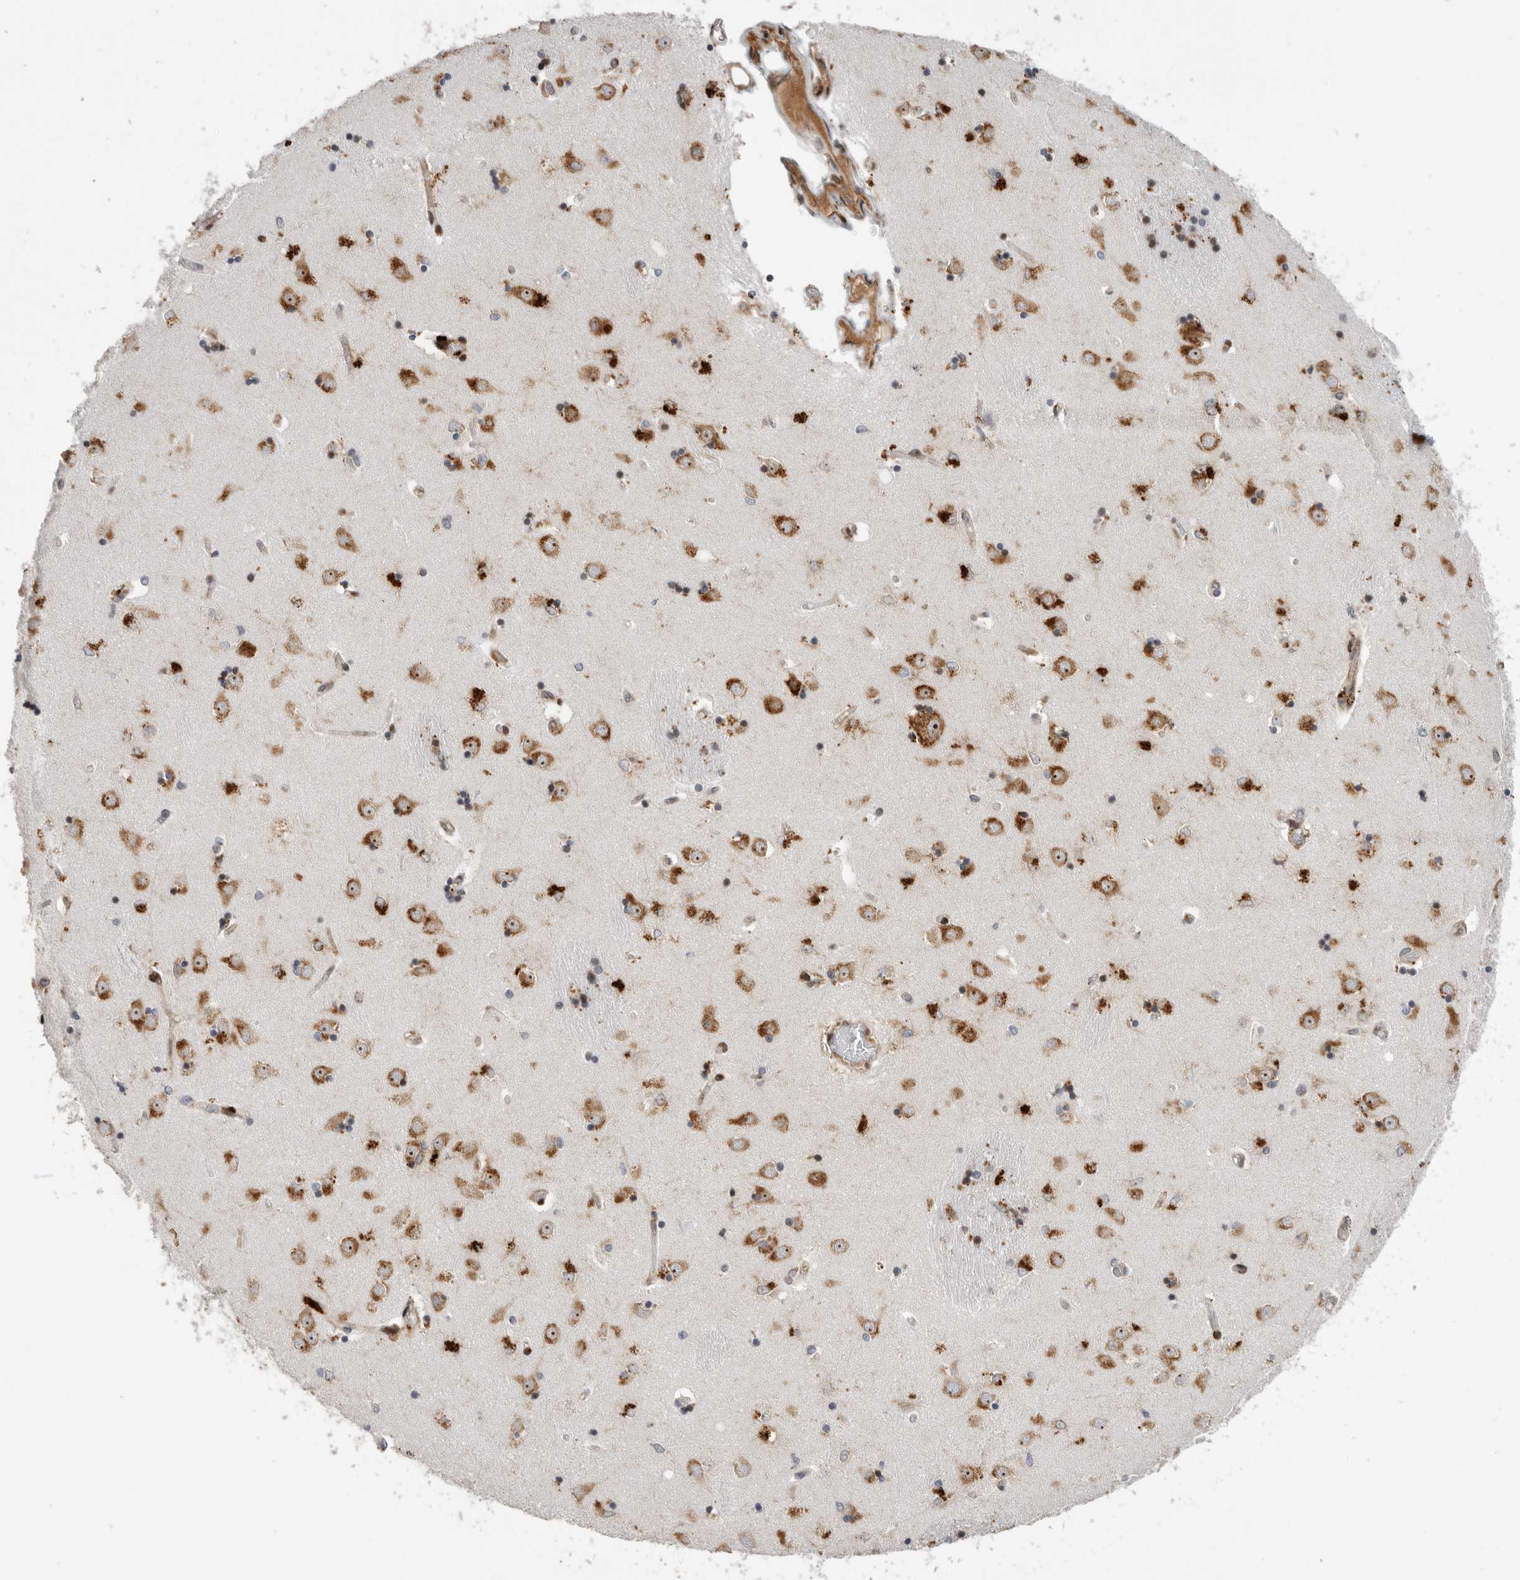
{"staining": {"intensity": "moderate", "quantity": "<25%", "location": "cytoplasmic/membranous"}, "tissue": "caudate", "cell_type": "Glial cells", "image_type": "normal", "snomed": [{"axis": "morphology", "description": "Normal tissue, NOS"}, {"axis": "topography", "description": "Lateral ventricle wall"}], "caption": "Immunohistochemical staining of unremarkable caudate displays <25% levels of moderate cytoplasmic/membranous protein staining in approximately <25% of glial cells.", "gene": "FZD3", "patient": {"sex": "male", "age": 45}}